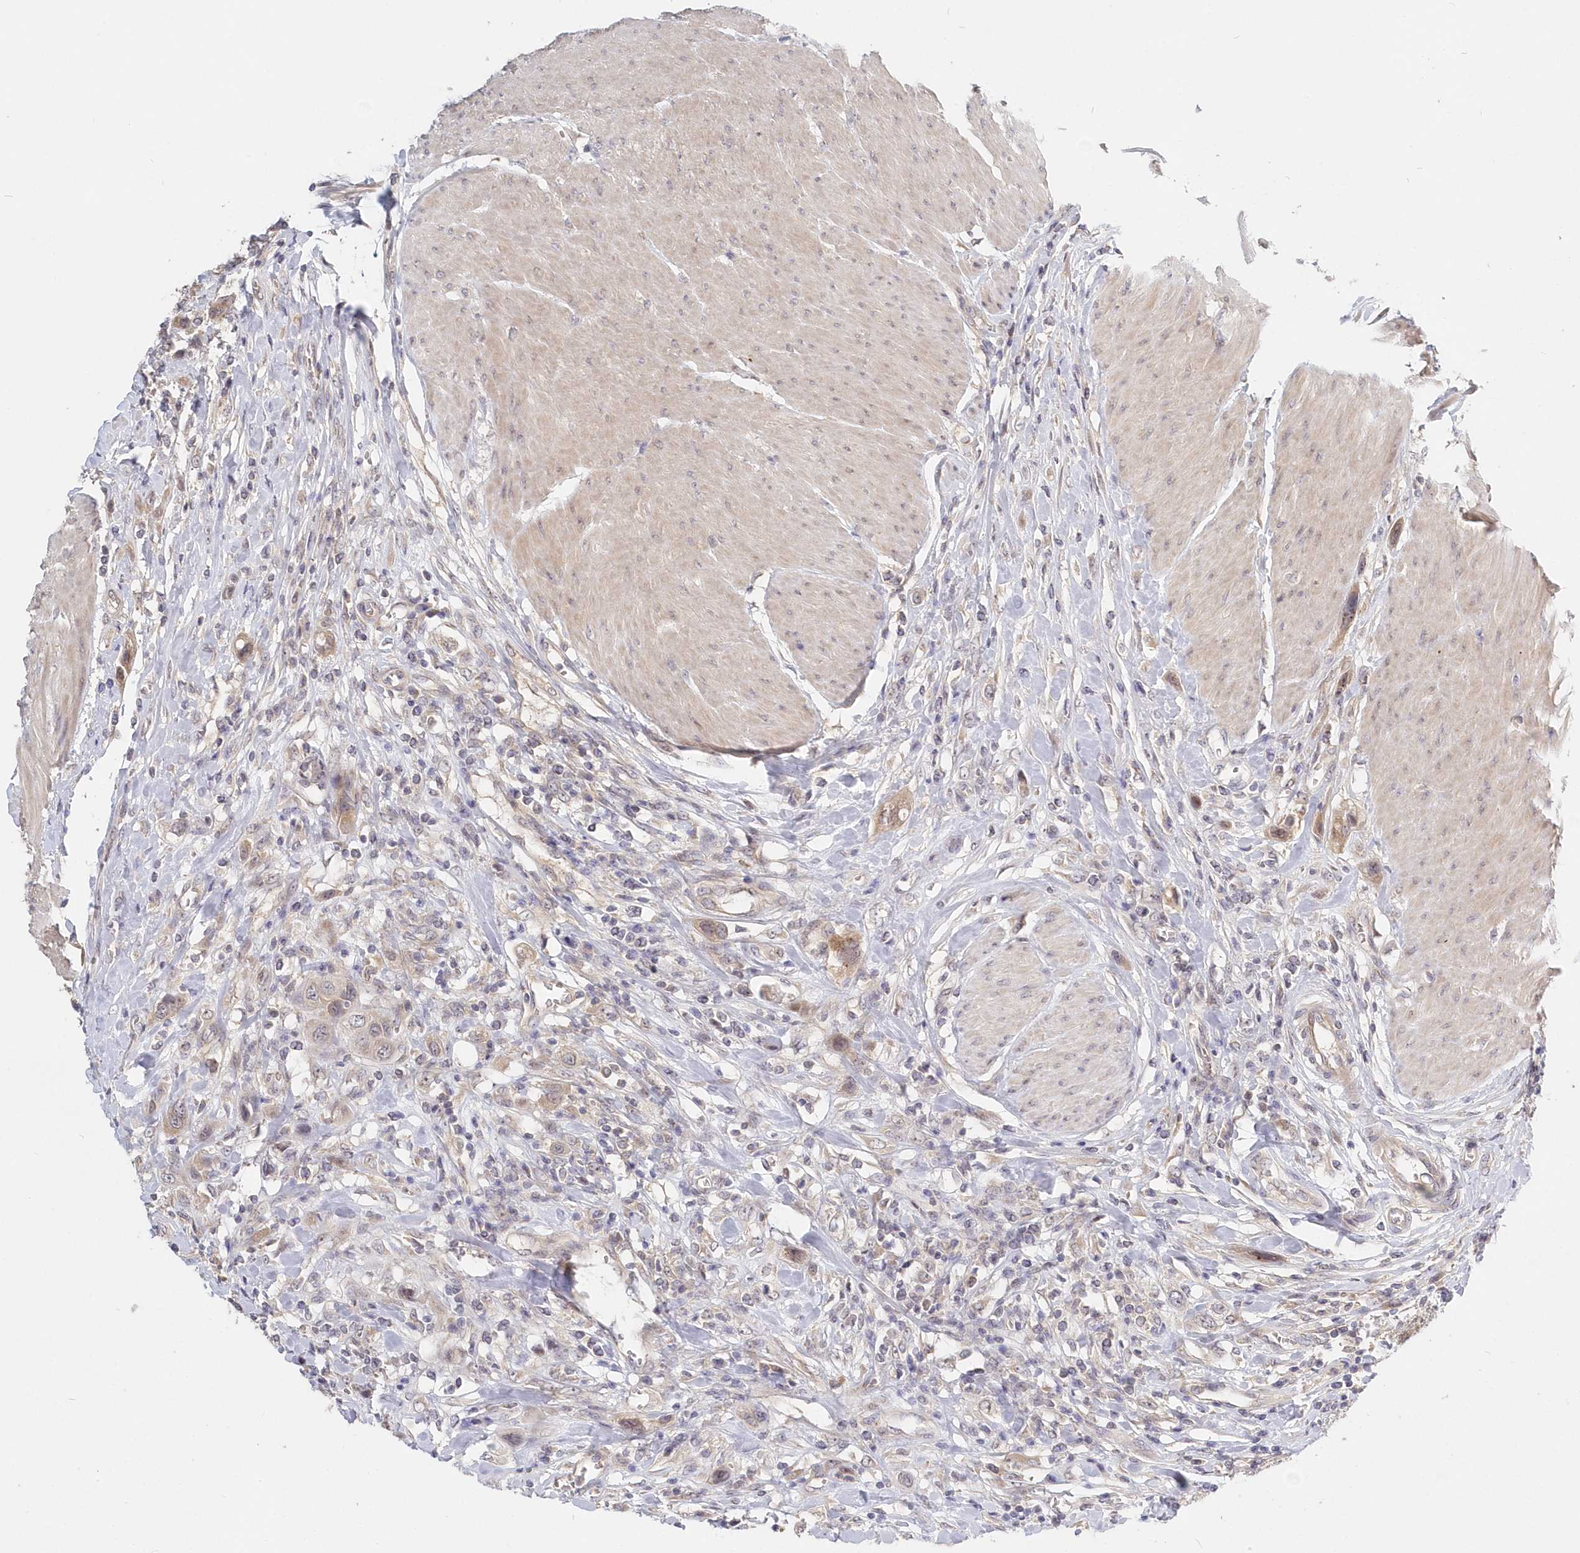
{"staining": {"intensity": "negative", "quantity": "none", "location": "none"}, "tissue": "urothelial cancer", "cell_type": "Tumor cells", "image_type": "cancer", "snomed": [{"axis": "morphology", "description": "Urothelial carcinoma, High grade"}, {"axis": "topography", "description": "Urinary bladder"}], "caption": "High power microscopy histopathology image of an immunohistochemistry image of urothelial cancer, revealing no significant positivity in tumor cells.", "gene": "KATNA1", "patient": {"sex": "male", "age": 50}}